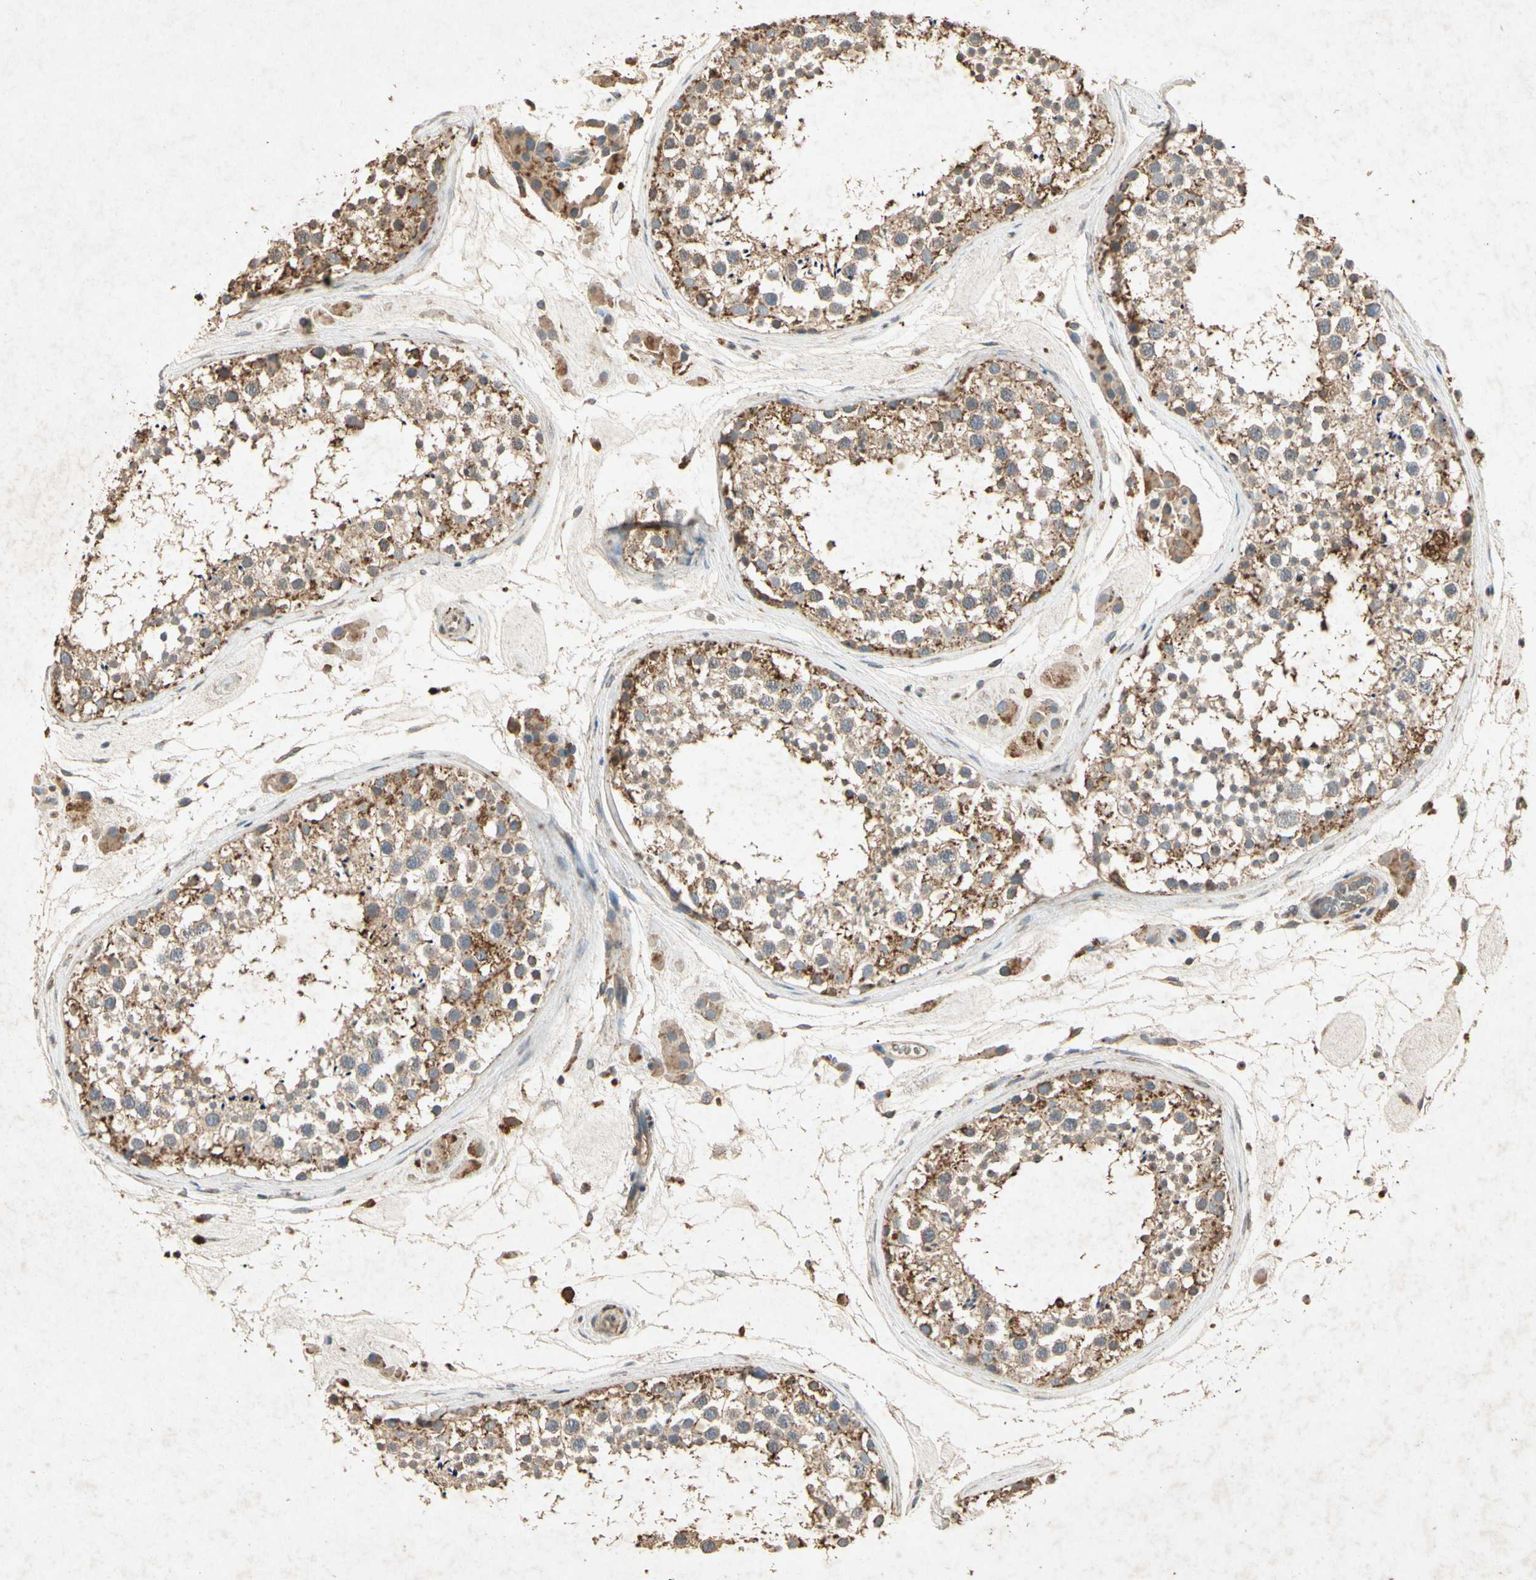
{"staining": {"intensity": "moderate", "quantity": ">75%", "location": "cytoplasmic/membranous"}, "tissue": "testis", "cell_type": "Cells in seminiferous ducts", "image_type": "normal", "snomed": [{"axis": "morphology", "description": "Normal tissue, NOS"}, {"axis": "topography", "description": "Testis"}], "caption": "Protein staining by immunohistochemistry exhibits moderate cytoplasmic/membranous positivity in approximately >75% of cells in seminiferous ducts in unremarkable testis.", "gene": "MSRB1", "patient": {"sex": "male", "age": 46}}